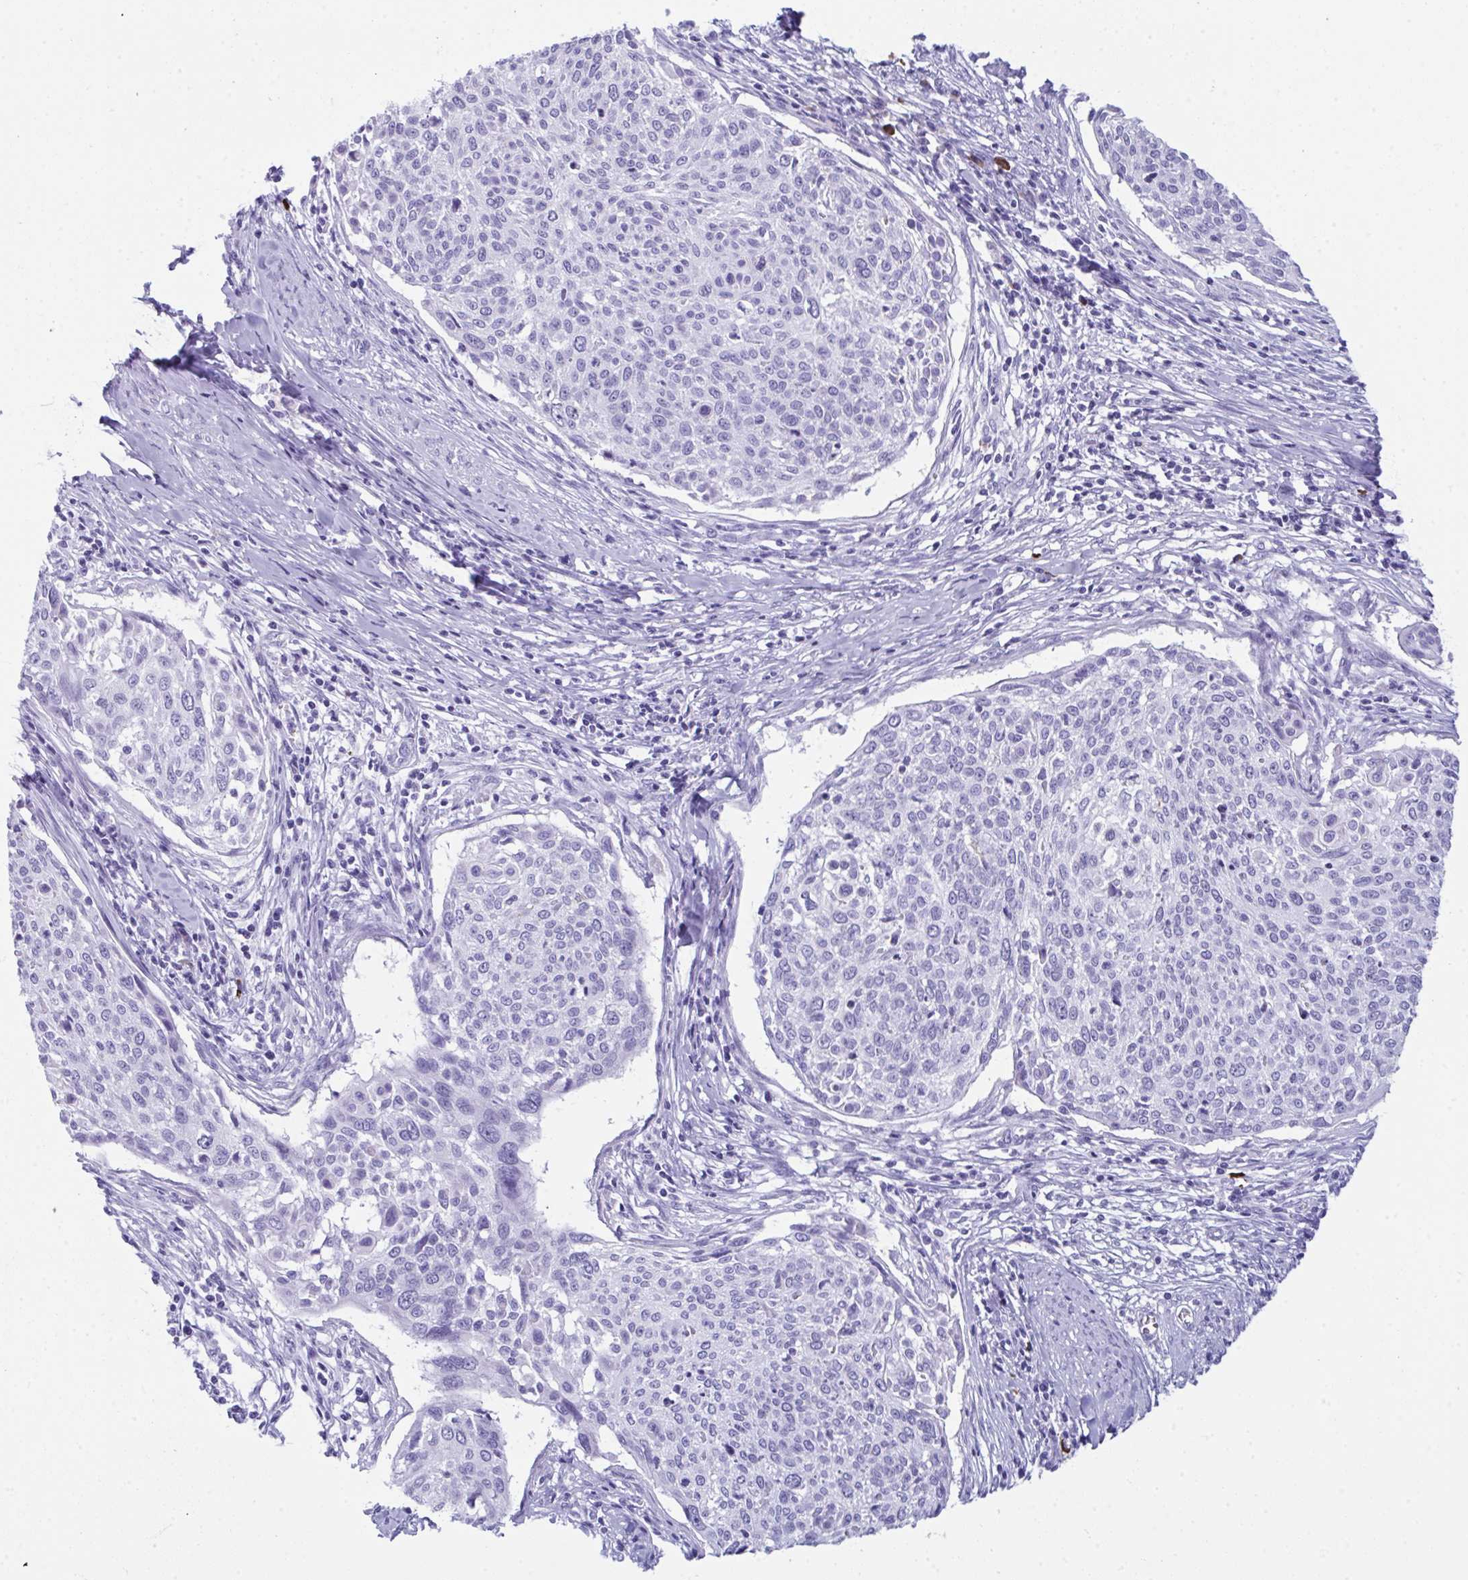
{"staining": {"intensity": "negative", "quantity": "none", "location": "none"}, "tissue": "cervical cancer", "cell_type": "Tumor cells", "image_type": "cancer", "snomed": [{"axis": "morphology", "description": "Squamous cell carcinoma, NOS"}, {"axis": "topography", "description": "Cervix"}], "caption": "The photomicrograph demonstrates no staining of tumor cells in cervical cancer.", "gene": "JCHAIN", "patient": {"sex": "female", "age": 49}}